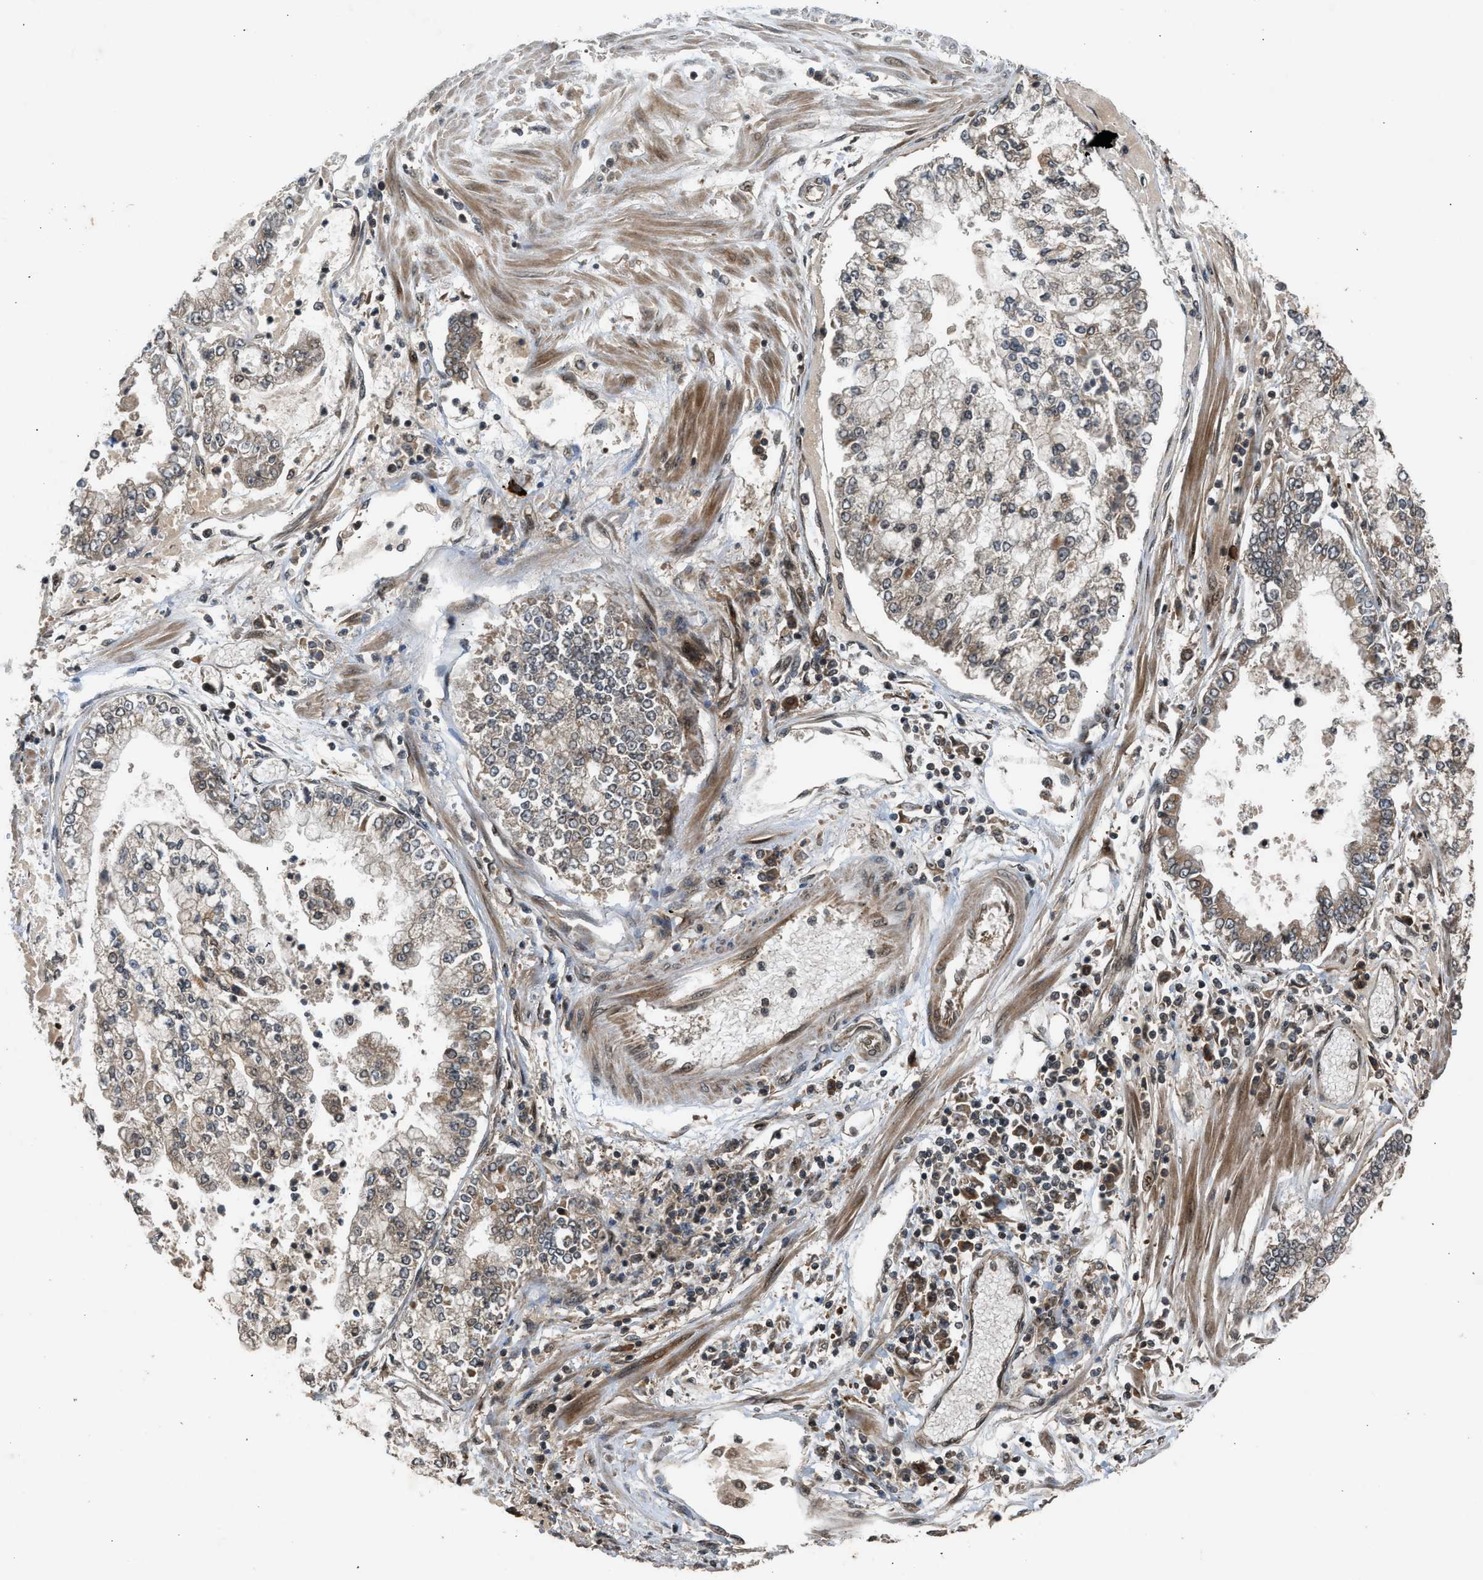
{"staining": {"intensity": "moderate", "quantity": ">75%", "location": "cytoplasmic/membranous"}, "tissue": "stomach cancer", "cell_type": "Tumor cells", "image_type": "cancer", "snomed": [{"axis": "morphology", "description": "Adenocarcinoma, NOS"}, {"axis": "topography", "description": "Stomach"}], "caption": "Stomach cancer (adenocarcinoma) was stained to show a protein in brown. There is medium levels of moderate cytoplasmic/membranous staining in approximately >75% of tumor cells.", "gene": "TXNL1", "patient": {"sex": "male", "age": 76}}